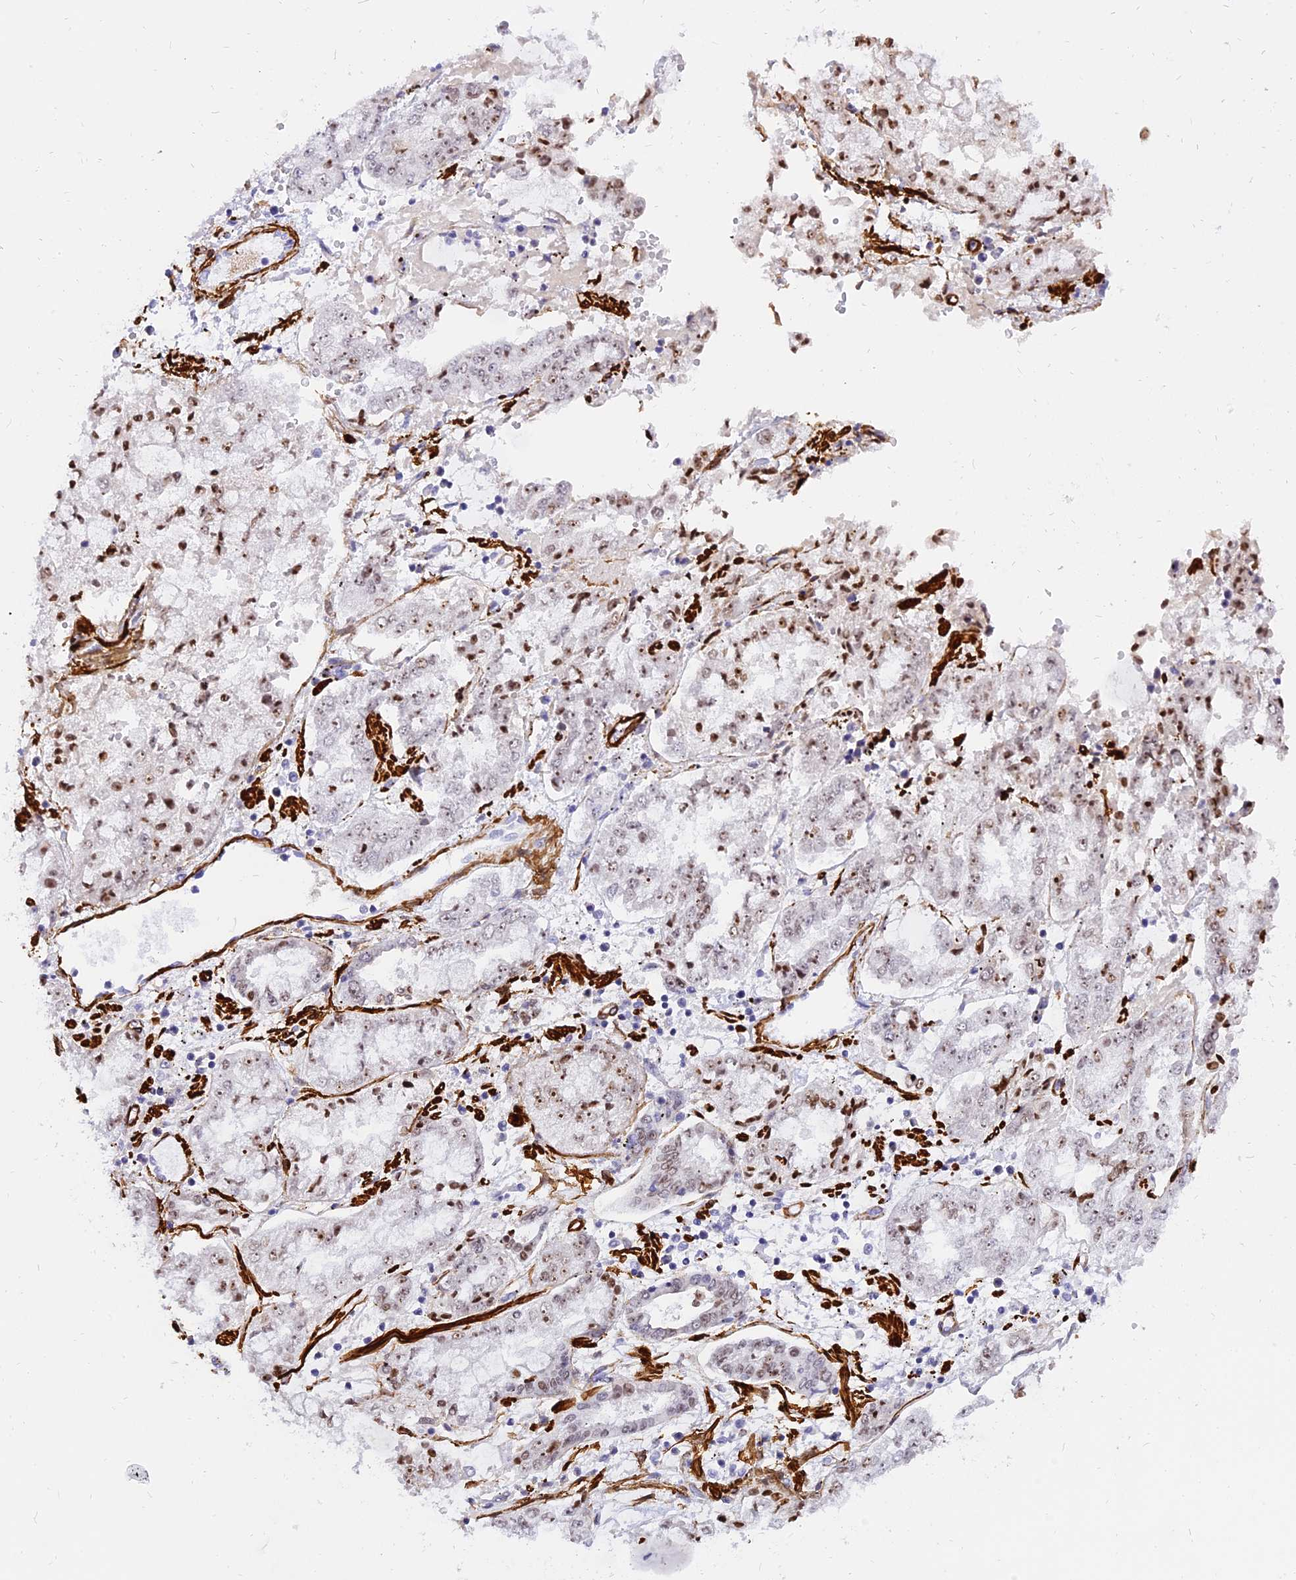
{"staining": {"intensity": "weak", "quantity": ">75%", "location": "nuclear"}, "tissue": "stomach cancer", "cell_type": "Tumor cells", "image_type": "cancer", "snomed": [{"axis": "morphology", "description": "Adenocarcinoma, NOS"}, {"axis": "topography", "description": "Stomach"}], "caption": "Immunohistochemical staining of stomach cancer (adenocarcinoma) displays low levels of weak nuclear expression in about >75% of tumor cells.", "gene": "CENPV", "patient": {"sex": "male", "age": 76}}